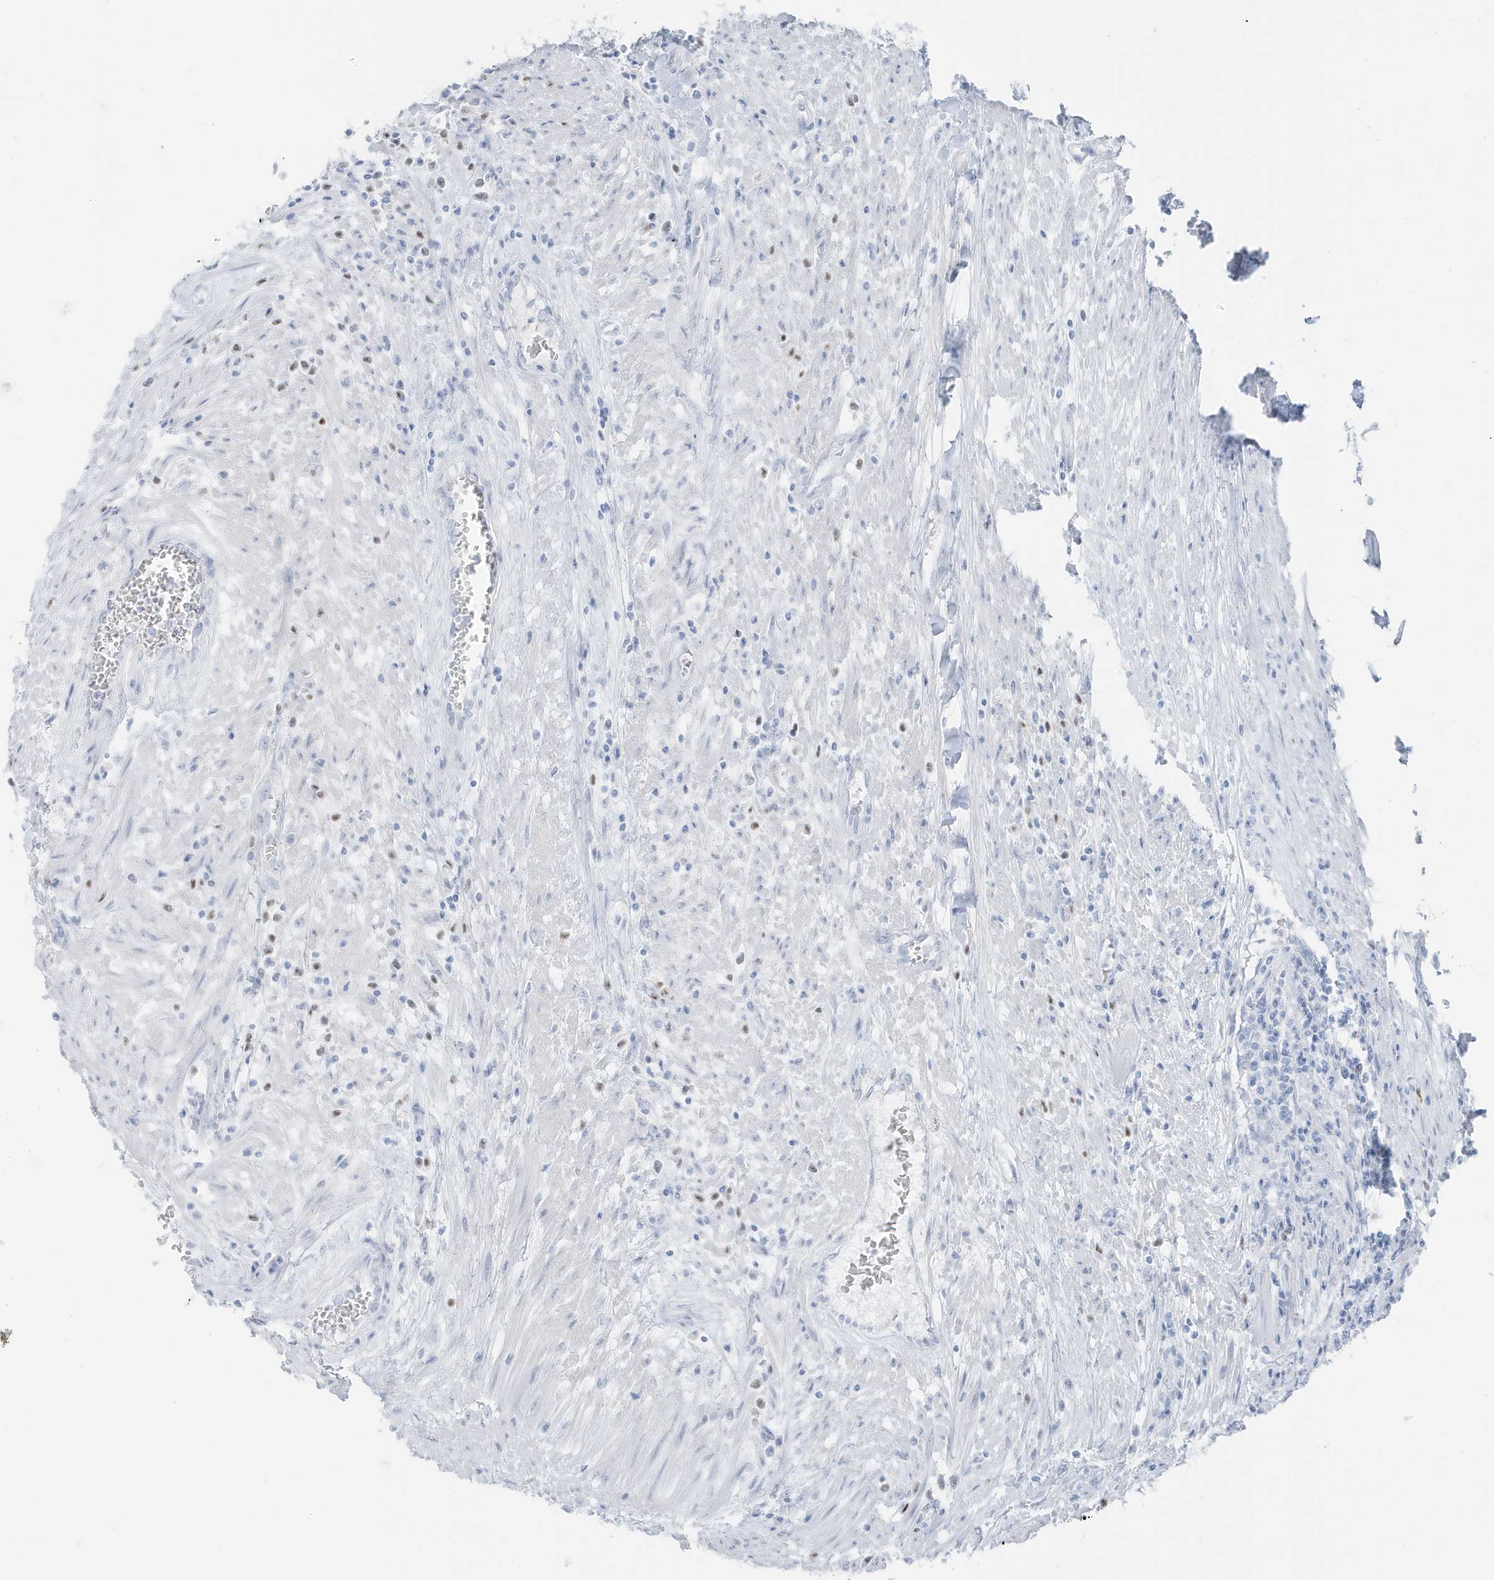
{"staining": {"intensity": "negative", "quantity": "none", "location": "none"}, "tissue": "colorectal cancer", "cell_type": "Tumor cells", "image_type": "cancer", "snomed": [{"axis": "morphology", "description": "Adenocarcinoma, NOS"}, {"axis": "topography", "description": "Colon"}], "caption": "Micrograph shows no protein expression in tumor cells of colorectal cancer tissue.", "gene": "ZFP64", "patient": {"sex": "female", "age": 67}}